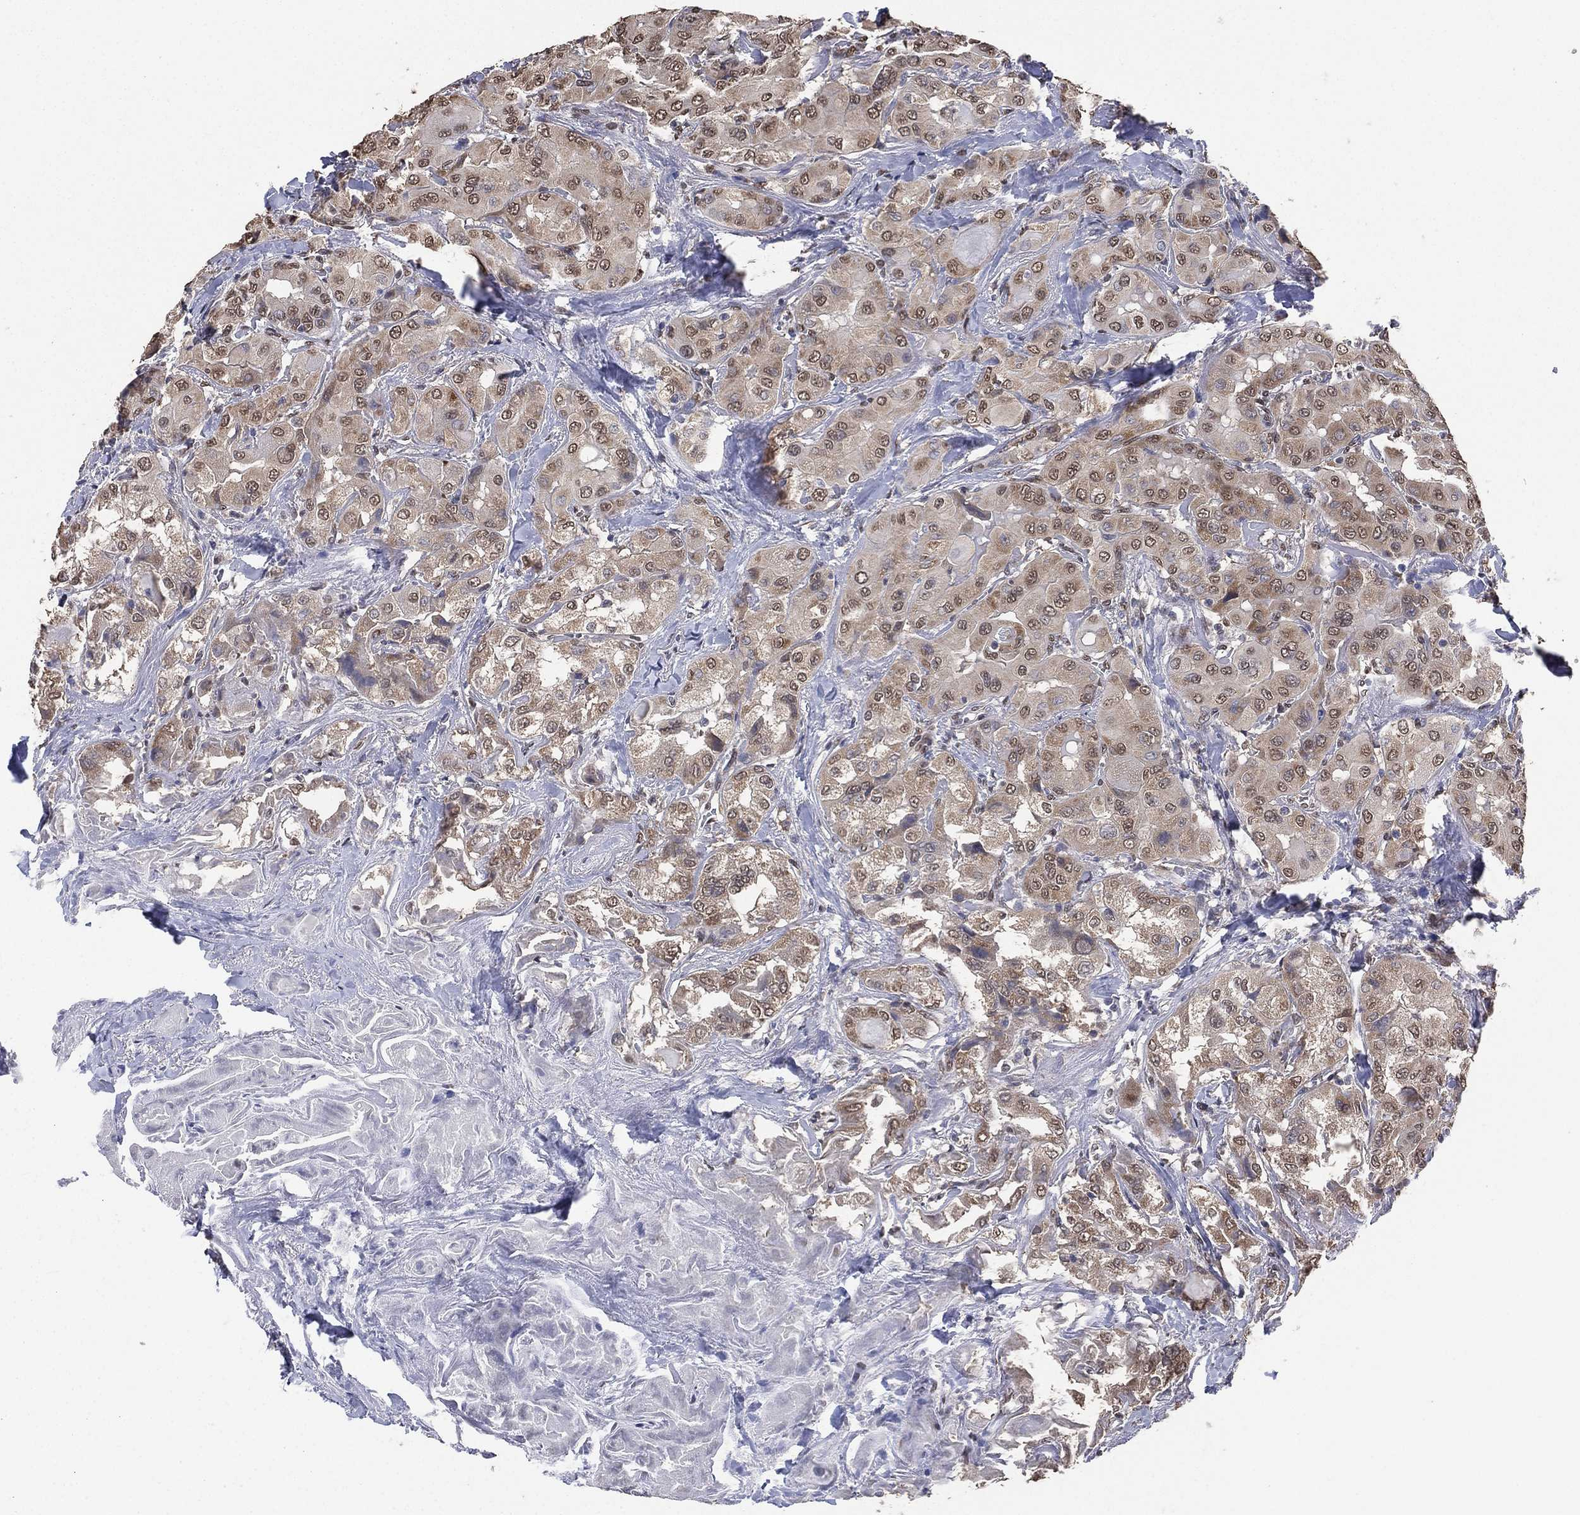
{"staining": {"intensity": "weak", "quantity": ">75%", "location": "cytoplasmic/membranous"}, "tissue": "thyroid cancer", "cell_type": "Tumor cells", "image_type": "cancer", "snomed": [{"axis": "morphology", "description": "Normal tissue, NOS"}, {"axis": "morphology", "description": "Papillary adenocarcinoma, NOS"}, {"axis": "topography", "description": "Thyroid gland"}], "caption": "Protein analysis of papillary adenocarcinoma (thyroid) tissue displays weak cytoplasmic/membranous positivity in about >75% of tumor cells. The protein is stained brown, and the nuclei are stained in blue (DAB (3,3'-diaminobenzidine) IHC with brightfield microscopy, high magnification).", "gene": "ALDH7A1", "patient": {"sex": "female", "age": 66}}